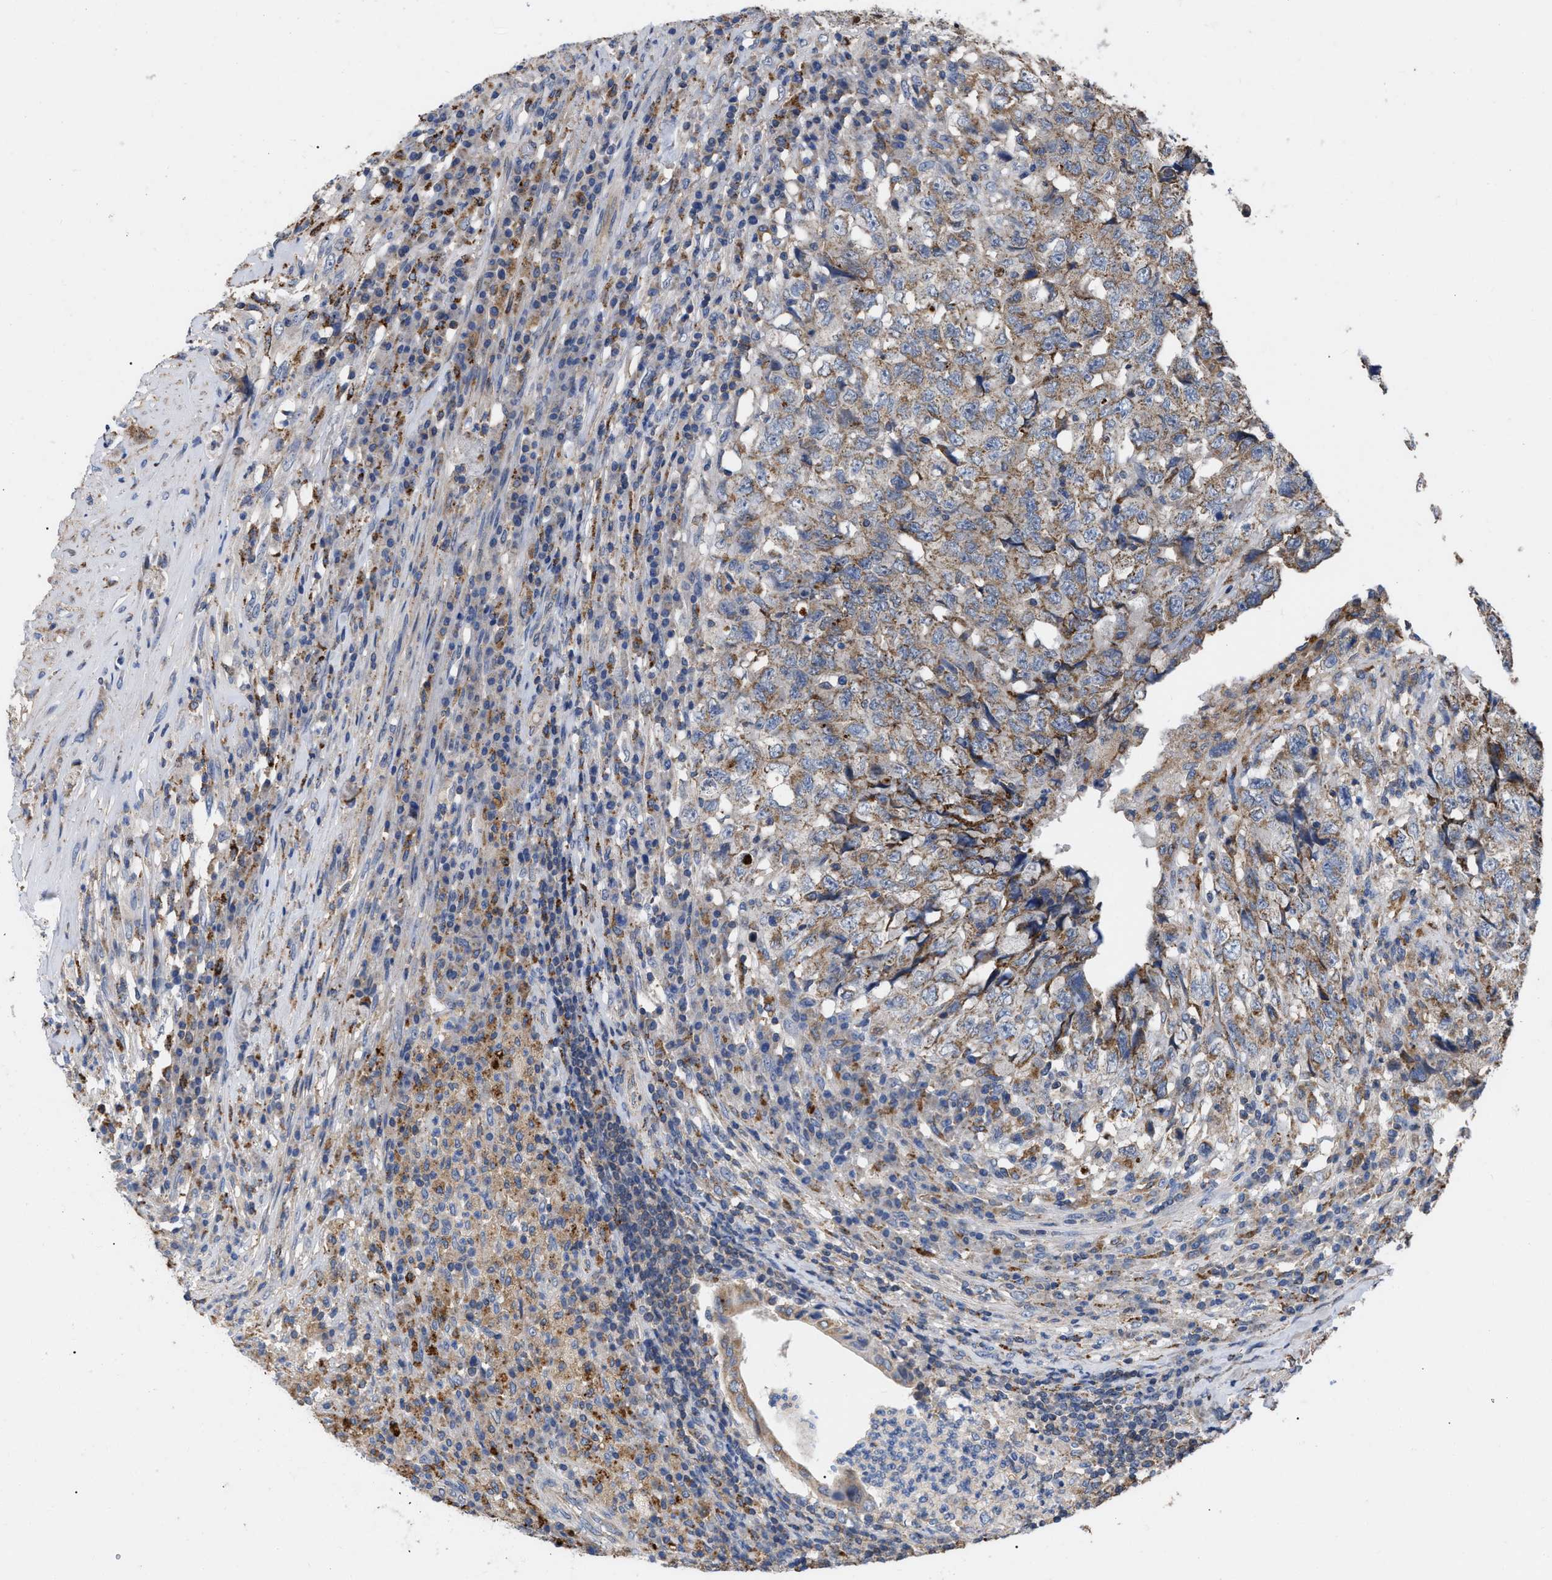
{"staining": {"intensity": "weak", "quantity": ">75%", "location": "cytoplasmic/membranous"}, "tissue": "testis cancer", "cell_type": "Tumor cells", "image_type": "cancer", "snomed": [{"axis": "morphology", "description": "Necrosis, NOS"}, {"axis": "morphology", "description": "Carcinoma, Embryonal, NOS"}, {"axis": "topography", "description": "Testis"}], "caption": "A photomicrograph of human testis cancer (embryonal carcinoma) stained for a protein reveals weak cytoplasmic/membranous brown staining in tumor cells.", "gene": "FAM171A2", "patient": {"sex": "male", "age": 19}}